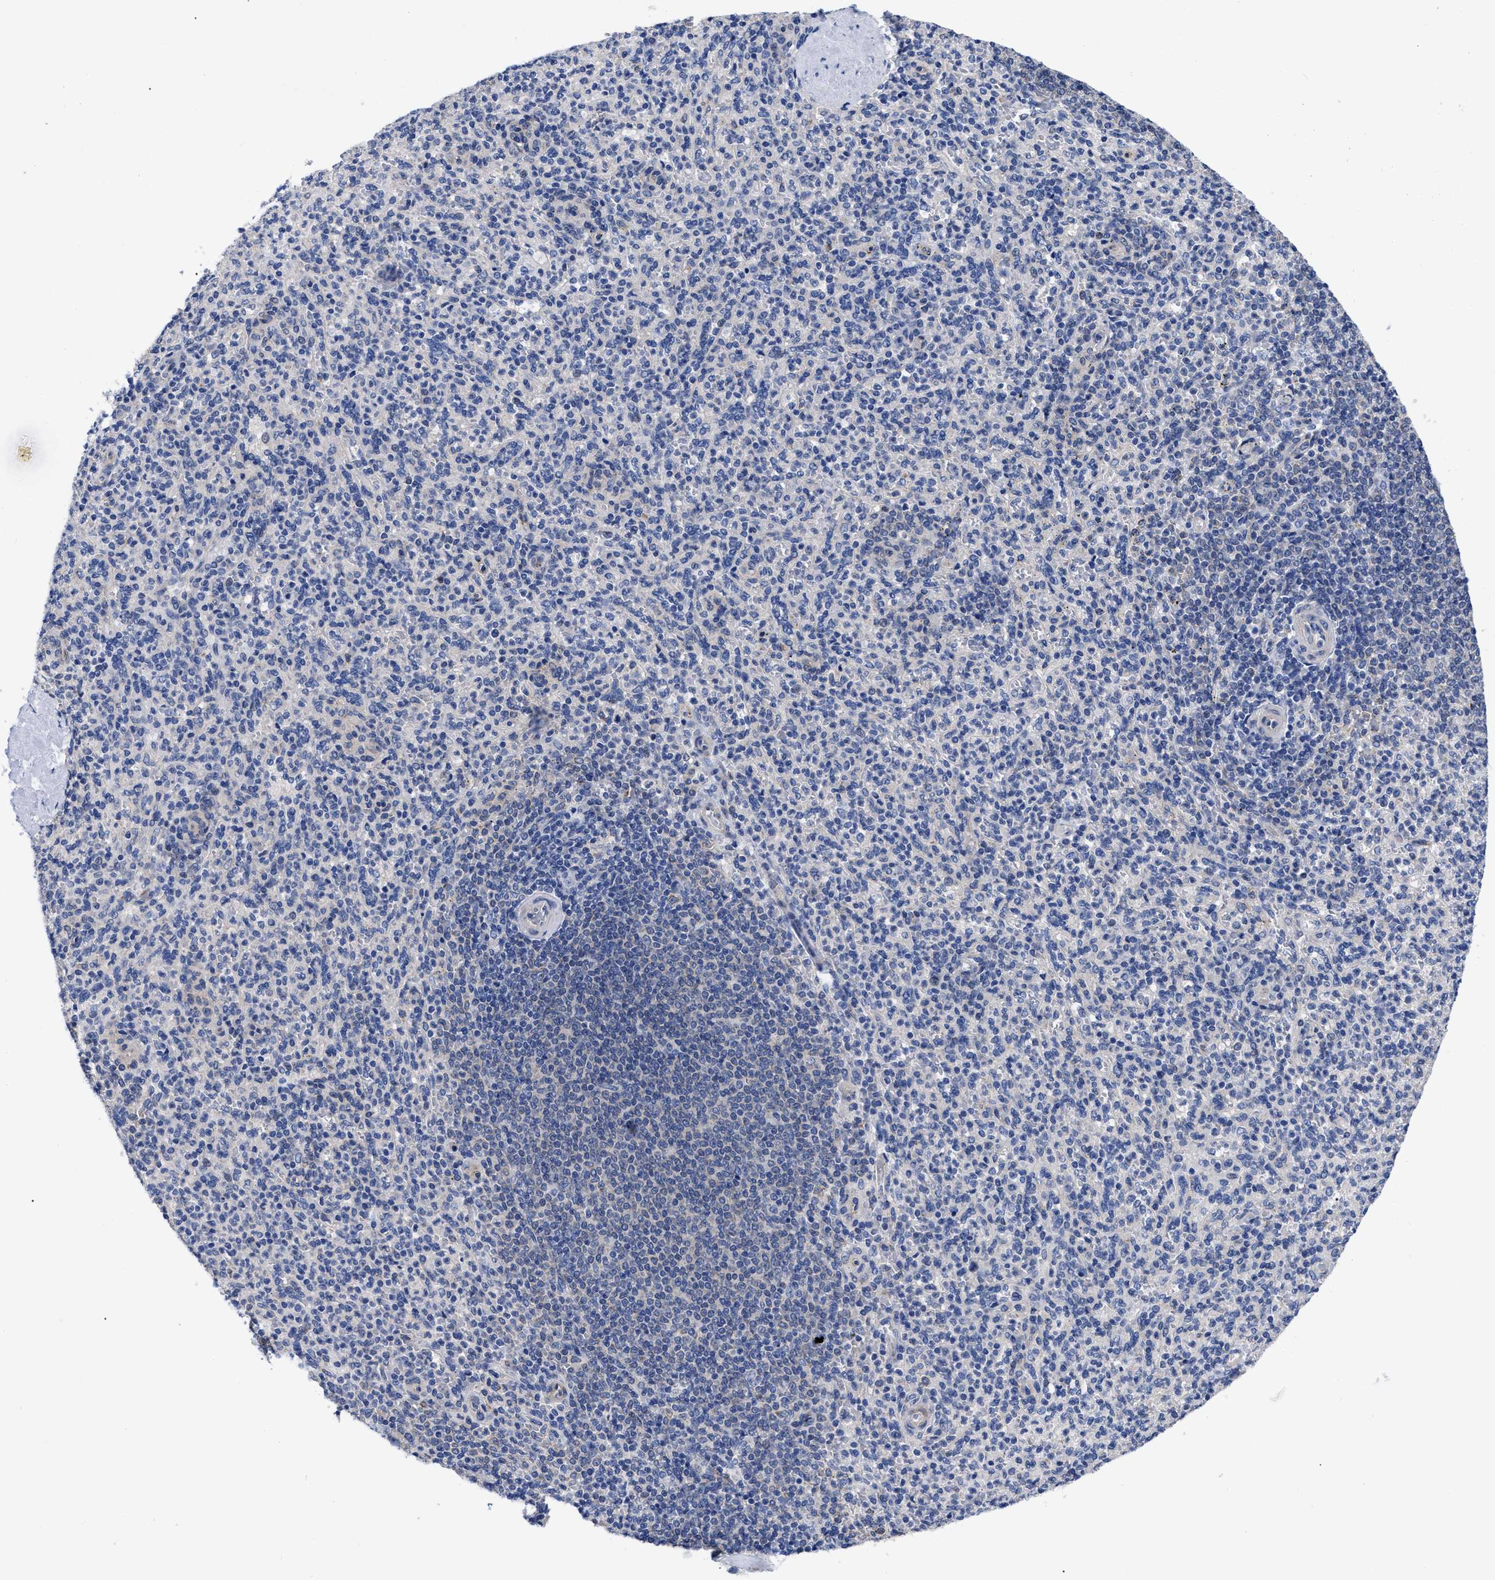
{"staining": {"intensity": "negative", "quantity": "none", "location": "none"}, "tissue": "spleen", "cell_type": "Cells in red pulp", "image_type": "normal", "snomed": [{"axis": "morphology", "description": "Normal tissue, NOS"}, {"axis": "topography", "description": "Spleen"}], "caption": "Histopathology image shows no protein expression in cells in red pulp of benign spleen.", "gene": "IRAG2", "patient": {"sex": "male", "age": 36}}